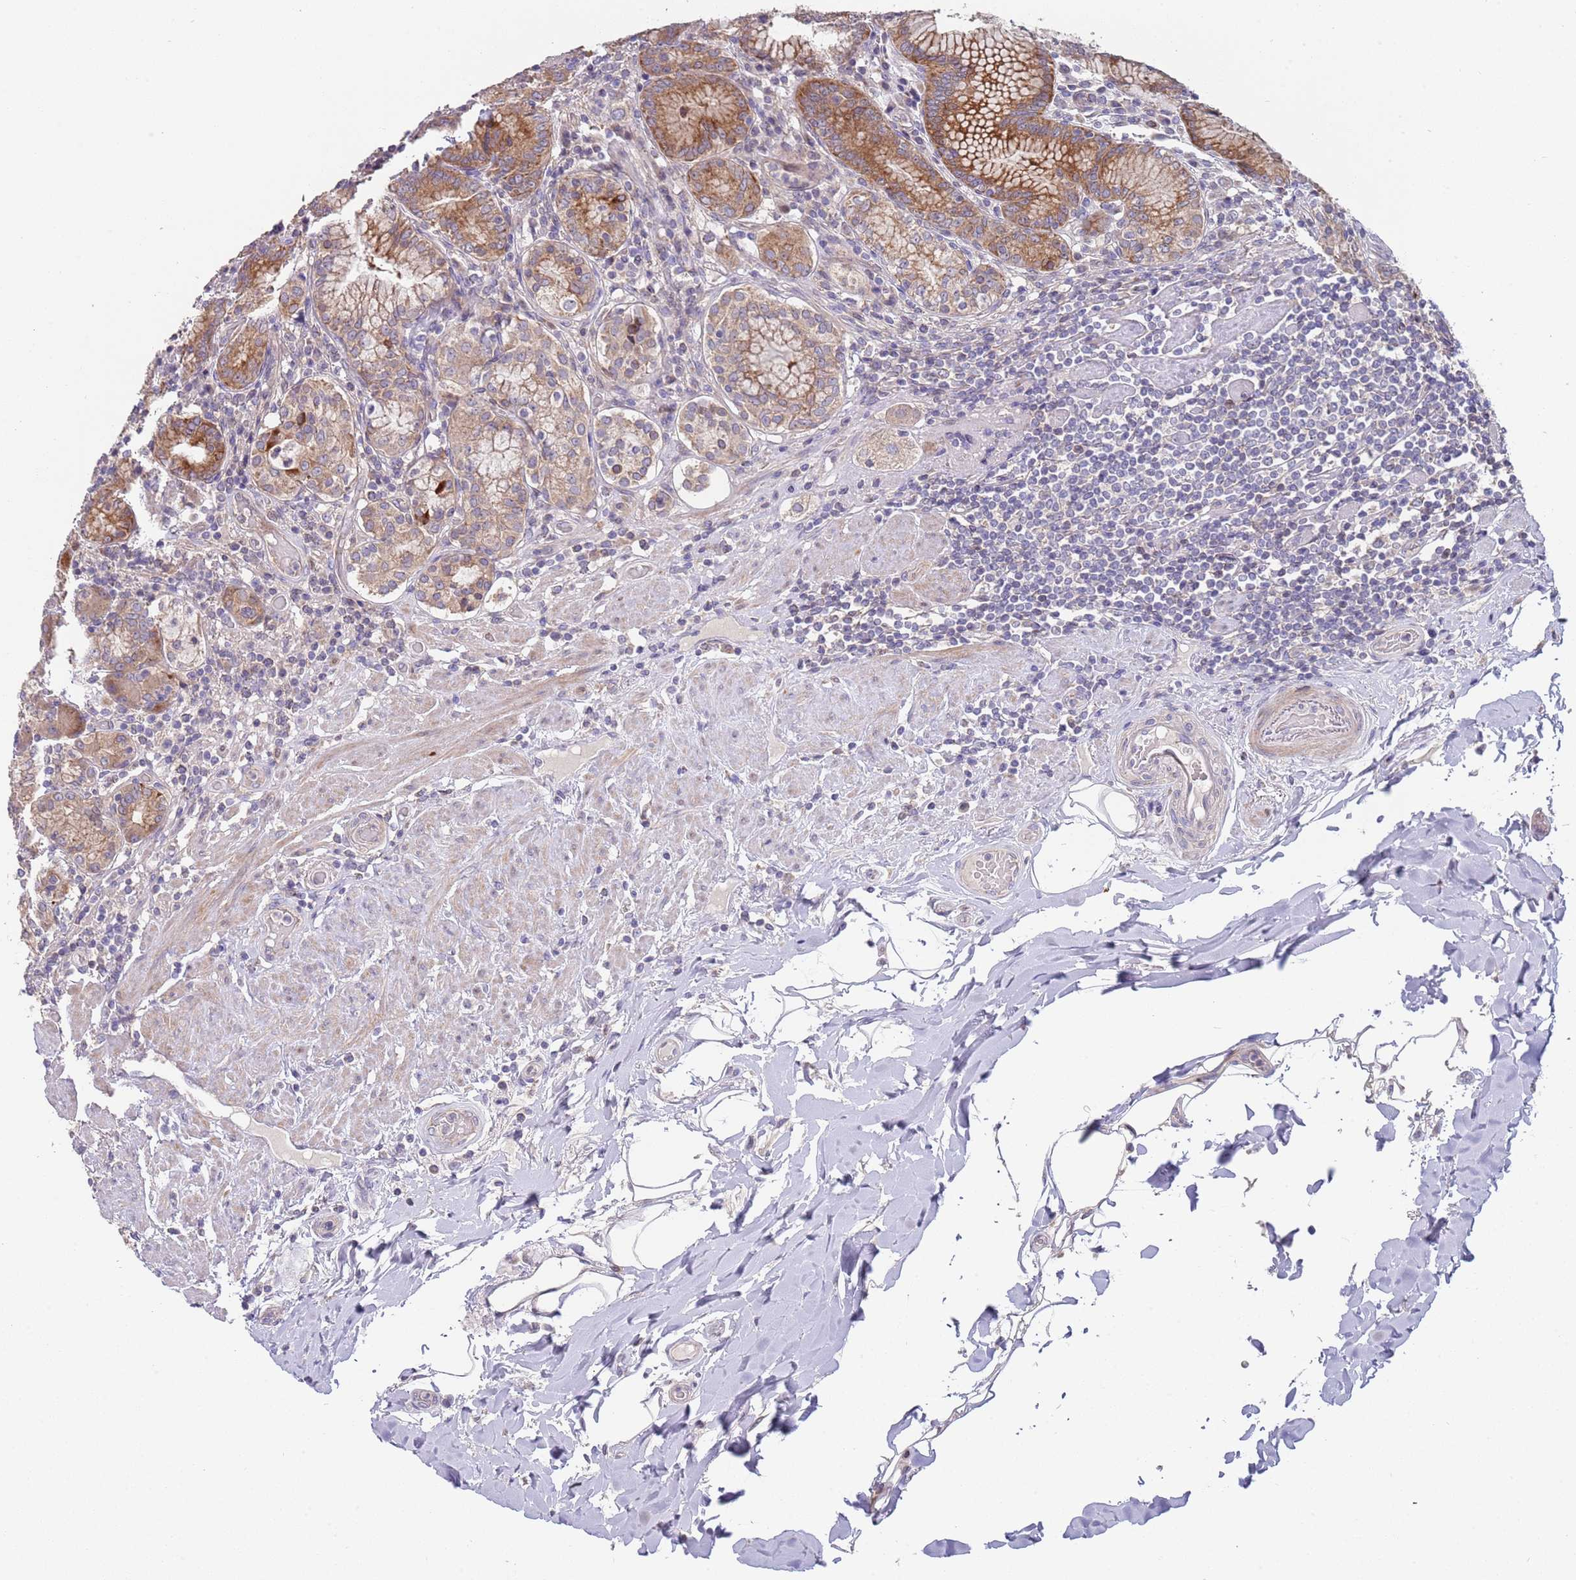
{"staining": {"intensity": "moderate", "quantity": ">75%", "location": "cytoplasmic/membranous"}, "tissue": "stomach", "cell_type": "Glandular cells", "image_type": "normal", "snomed": [{"axis": "morphology", "description": "Normal tissue, NOS"}, {"axis": "topography", "description": "Stomach, upper"}, {"axis": "topography", "description": "Stomach, lower"}], "caption": "Immunohistochemical staining of normal stomach reveals moderate cytoplasmic/membranous protein expression in approximately >75% of glandular cells.", "gene": "ABCC10", "patient": {"sex": "female", "age": 76}}